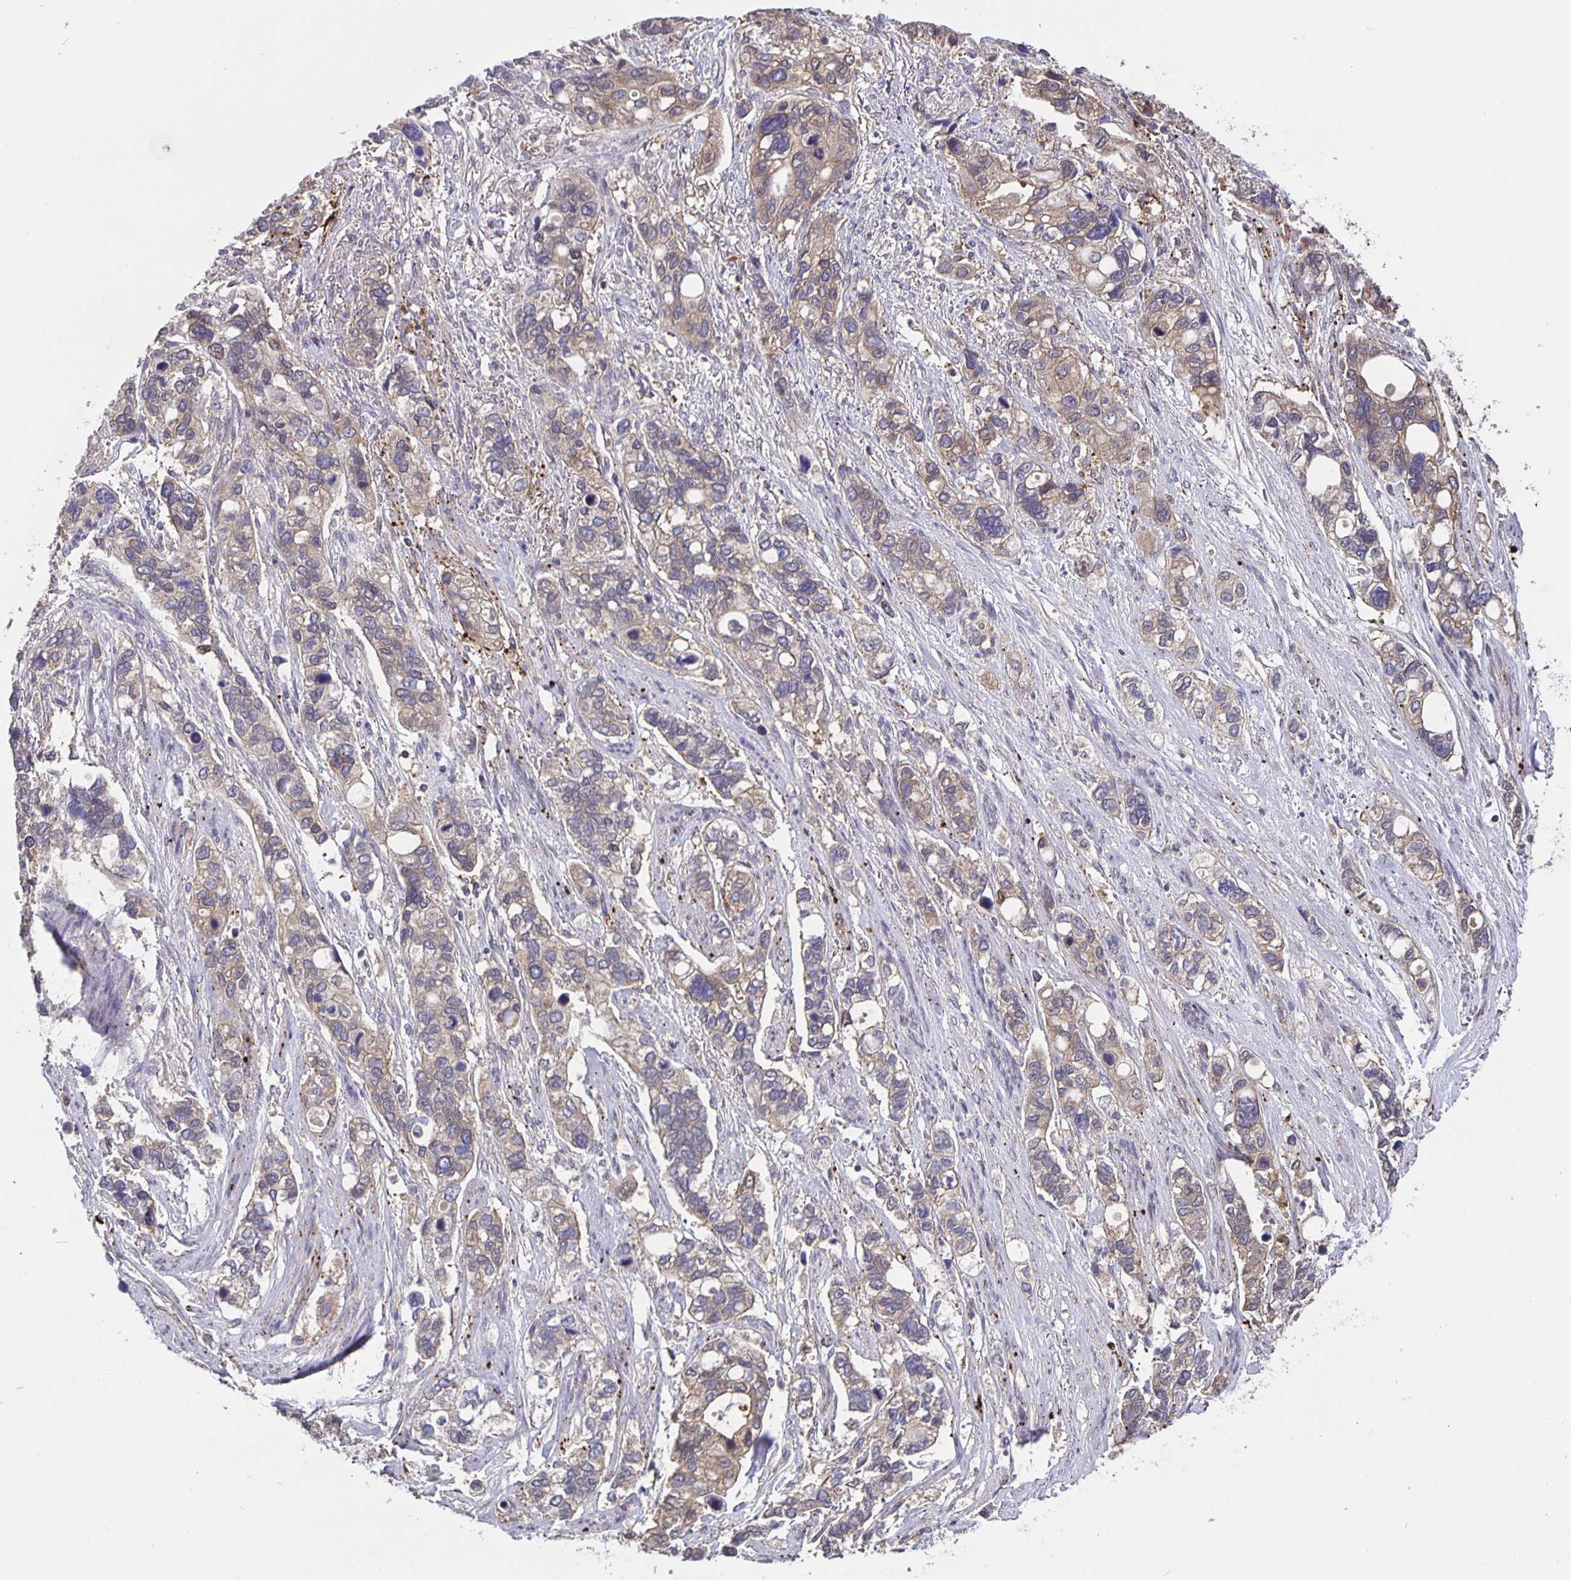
{"staining": {"intensity": "moderate", "quantity": "25%-75%", "location": "cytoplasmic/membranous"}, "tissue": "stomach cancer", "cell_type": "Tumor cells", "image_type": "cancer", "snomed": [{"axis": "morphology", "description": "Adenocarcinoma, NOS"}, {"axis": "topography", "description": "Stomach, upper"}], "caption": "This histopathology image demonstrates immunohistochemistry (IHC) staining of adenocarcinoma (stomach), with medium moderate cytoplasmic/membranous expression in approximately 25%-75% of tumor cells.", "gene": "FEM1C", "patient": {"sex": "female", "age": 81}}